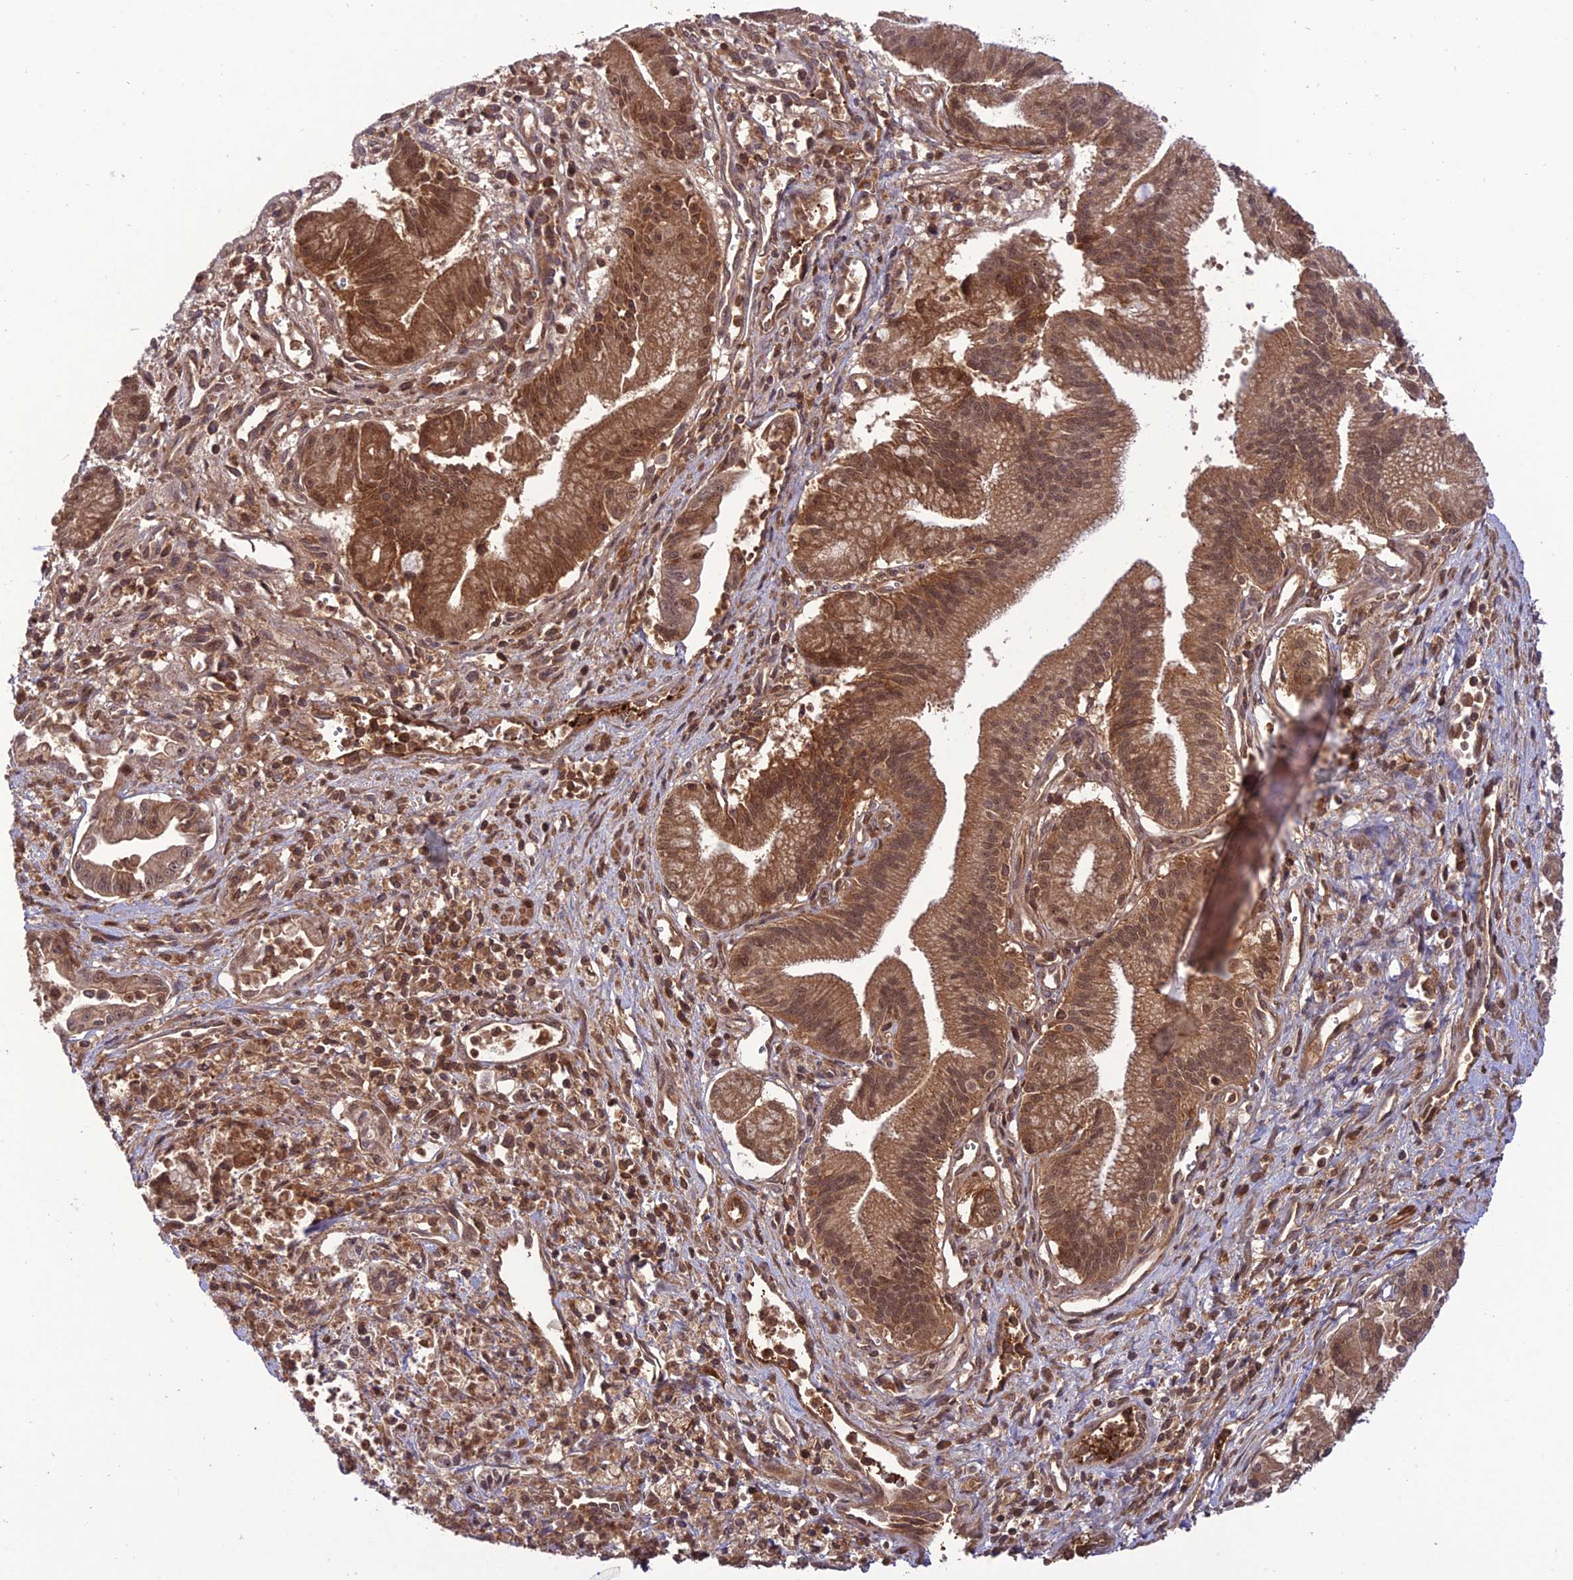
{"staining": {"intensity": "moderate", "quantity": ">75%", "location": "cytoplasmic/membranous,nuclear"}, "tissue": "pancreatic cancer", "cell_type": "Tumor cells", "image_type": "cancer", "snomed": [{"axis": "morphology", "description": "Adenocarcinoma, NOS"}, {"axis": "topography", "description": "Pancreas"}], "caption": "Pancreatic cancer (adenocarcinoma) tissue exhibits moderate cytoplasmic/membranous and nuclear positivity in about >75% of tumor cells", "gene": "NDUFC1", "patient": {"sex": "male", "age": 78}}